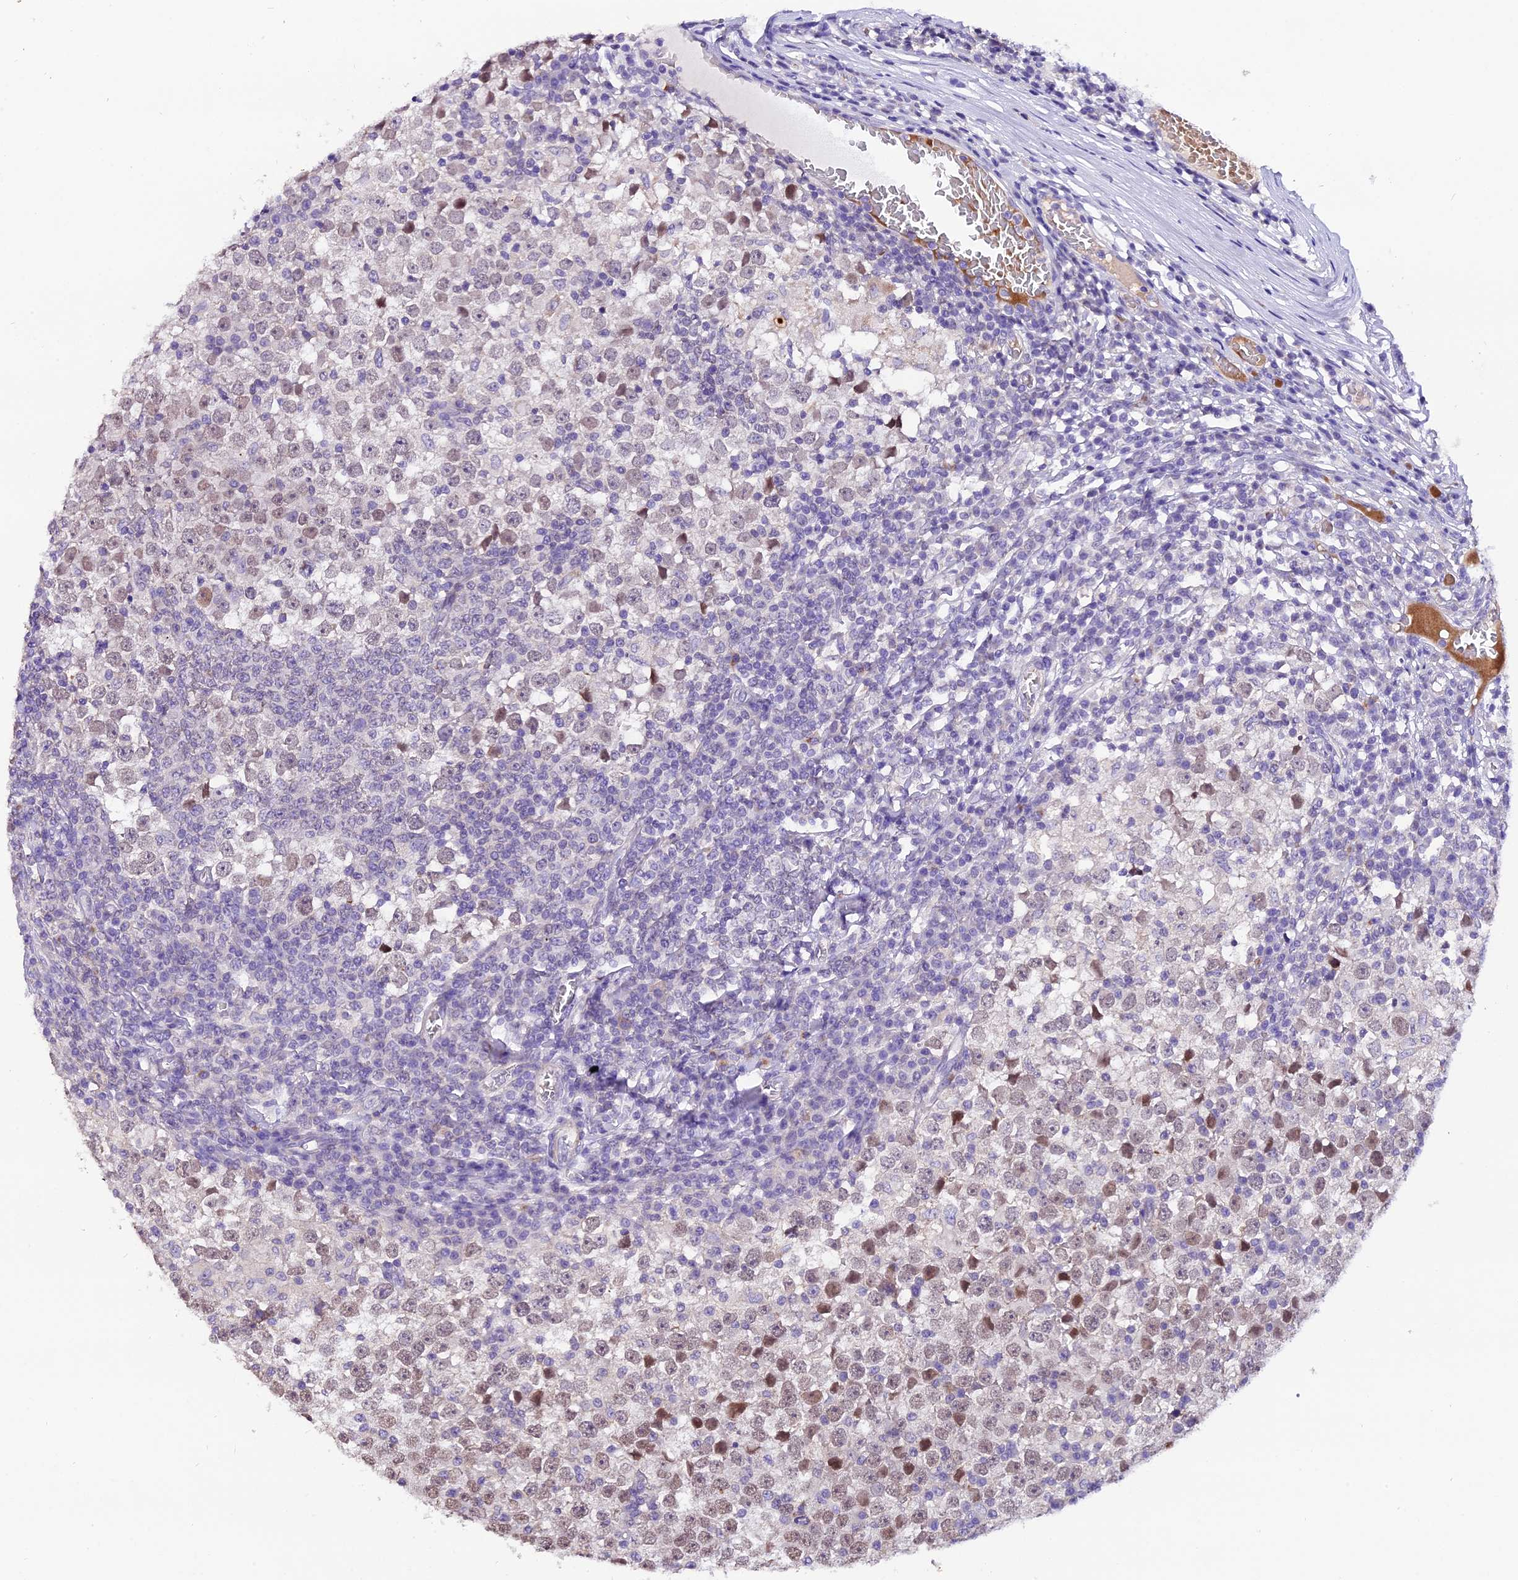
{"staining": {"intensity": "moderate", "quantity": "25%-75%", "location": "nuclear"}, "tissue": "testis cancer", "cell_type": "Tumor cells", "image_type": "cancer", "snomed": [{"axis": "morphology", "description": "Seminoma, NOS"}, {"axis": "topography", "description": "Testis"}], "caption": "Testis cancer stained for a protein exhibits moderate nuclear positivity in tumor cells. (IHC, brightfield microscopy, high magnification).", "gene": "MEX3B", "patient": {"sex": "male", "age": 65}}